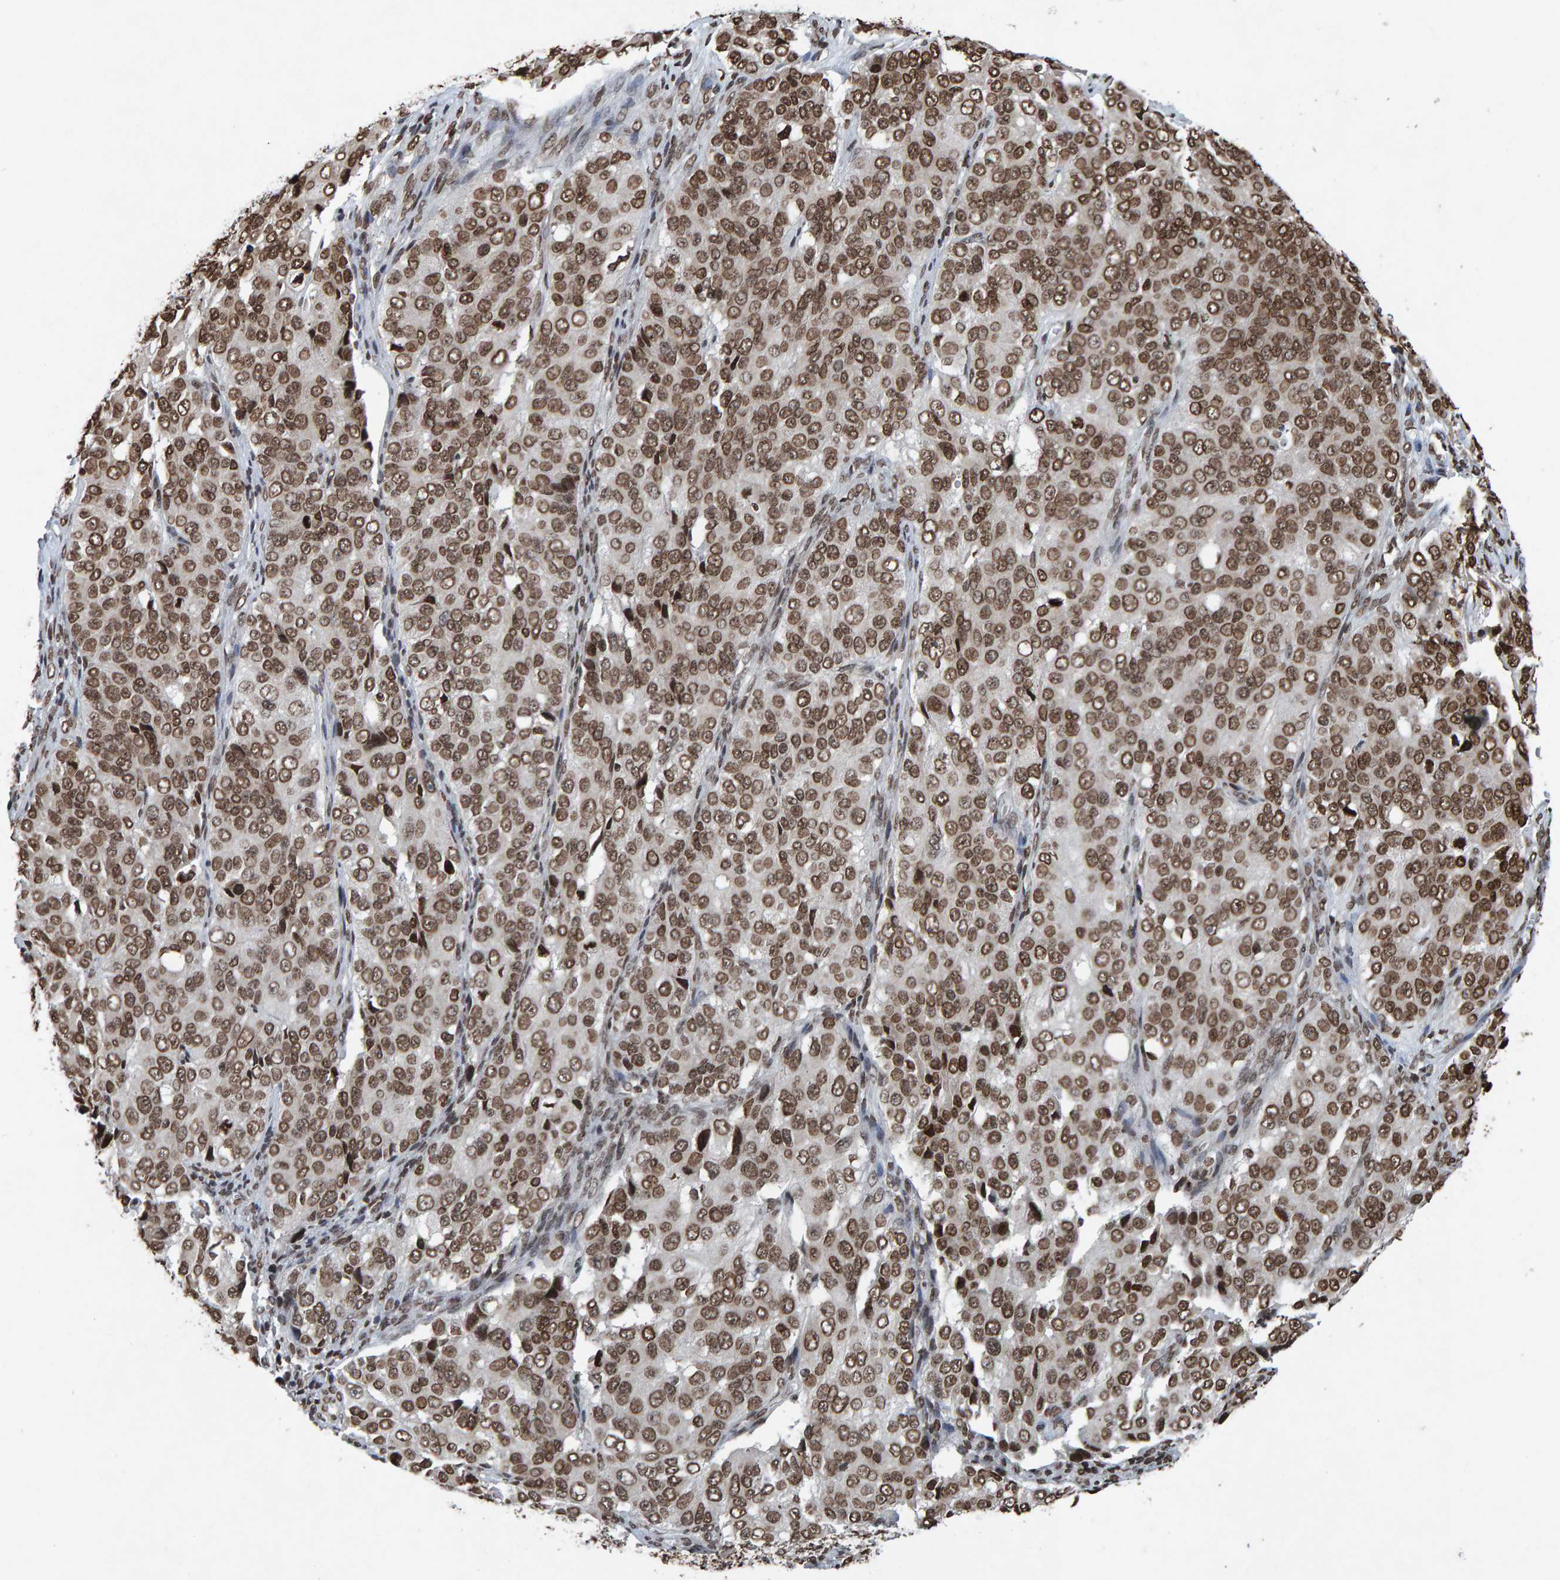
{"staining": {"intensity": "strong", "quantity": ">75%", "location": "nuclear"}, "tissue": "ovarian cancer", "cell_type": "Tumor cells", "image_type": "cancer", "snomed": [{"axis": "morphology", "description": "Carcinoma, endometroid"}, {"axis": "topography", "description": "Ovary"}], "caption": "Tumor cells exhibit strong nuclear expression in approximately >75% of cells in ovarian cancer (endometroid carcinoma). (DAB IHC, brown staining for protein, blue staining for nuclei).", "gene": "H2AZ1", "patient": {"sex": "female", "age": 51}}